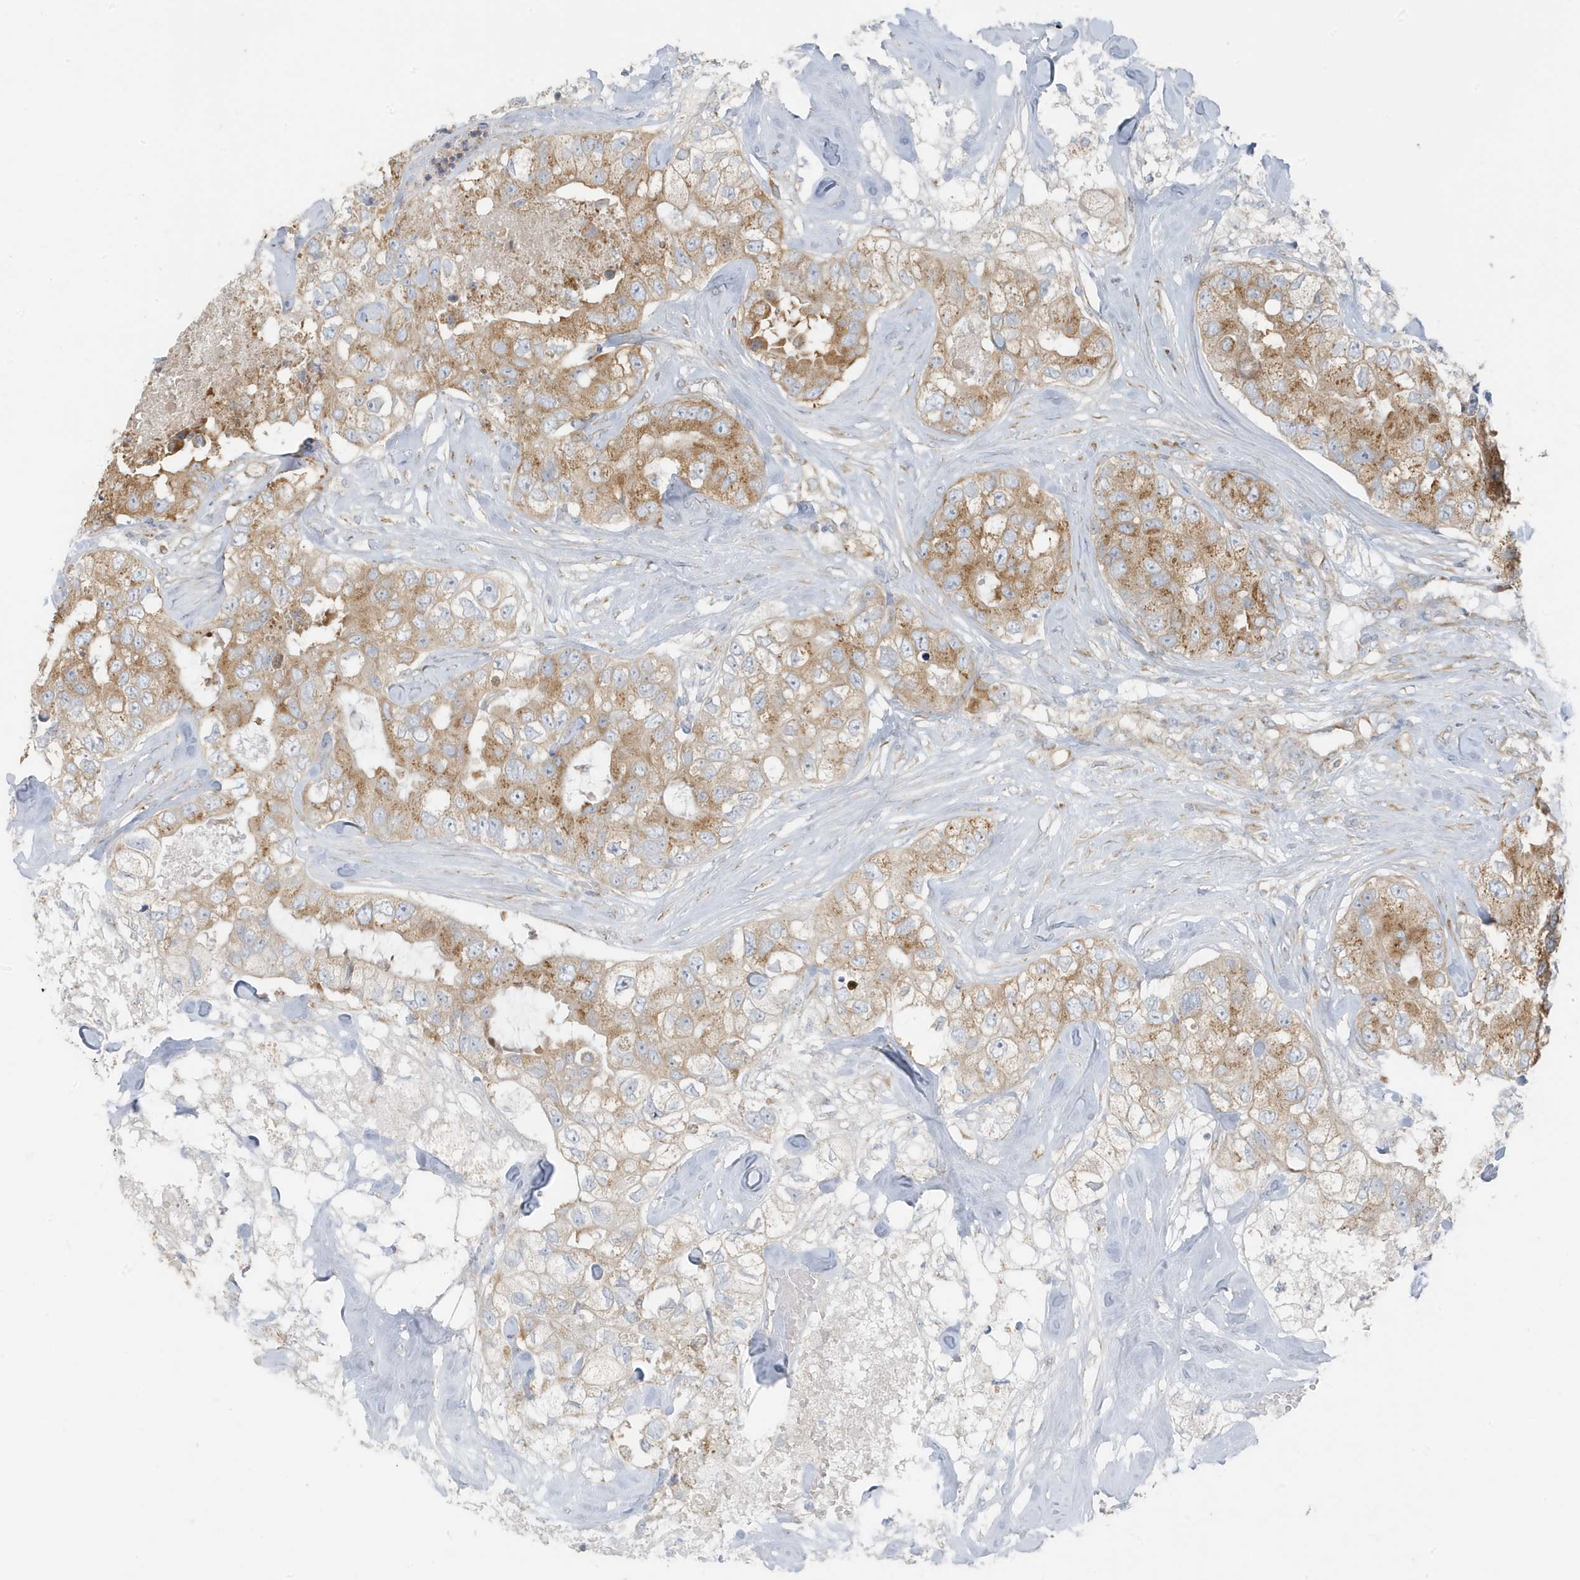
{"staining": {"intensity": "moderate", "quantity": ">75%", "location": "cytoplasmic/membranous"}, "tissue": "breast cancer", "cell_type": "Tumor cells", "image_type": "cancer", "snomed": [{"axis": "morphology", "description": "Duct carcinoma"}, {"axis": "topography", "description": "Breast"}], "caption": "The histopathology image demonstrates staining of breast cancer (intraductal carcinoma), revealing moderate cytoplasmic/membranous protein staining (brown color) within tumor cells.", "gene": "GOLGA4", "patient": {"sex": "female", "age": 62}}